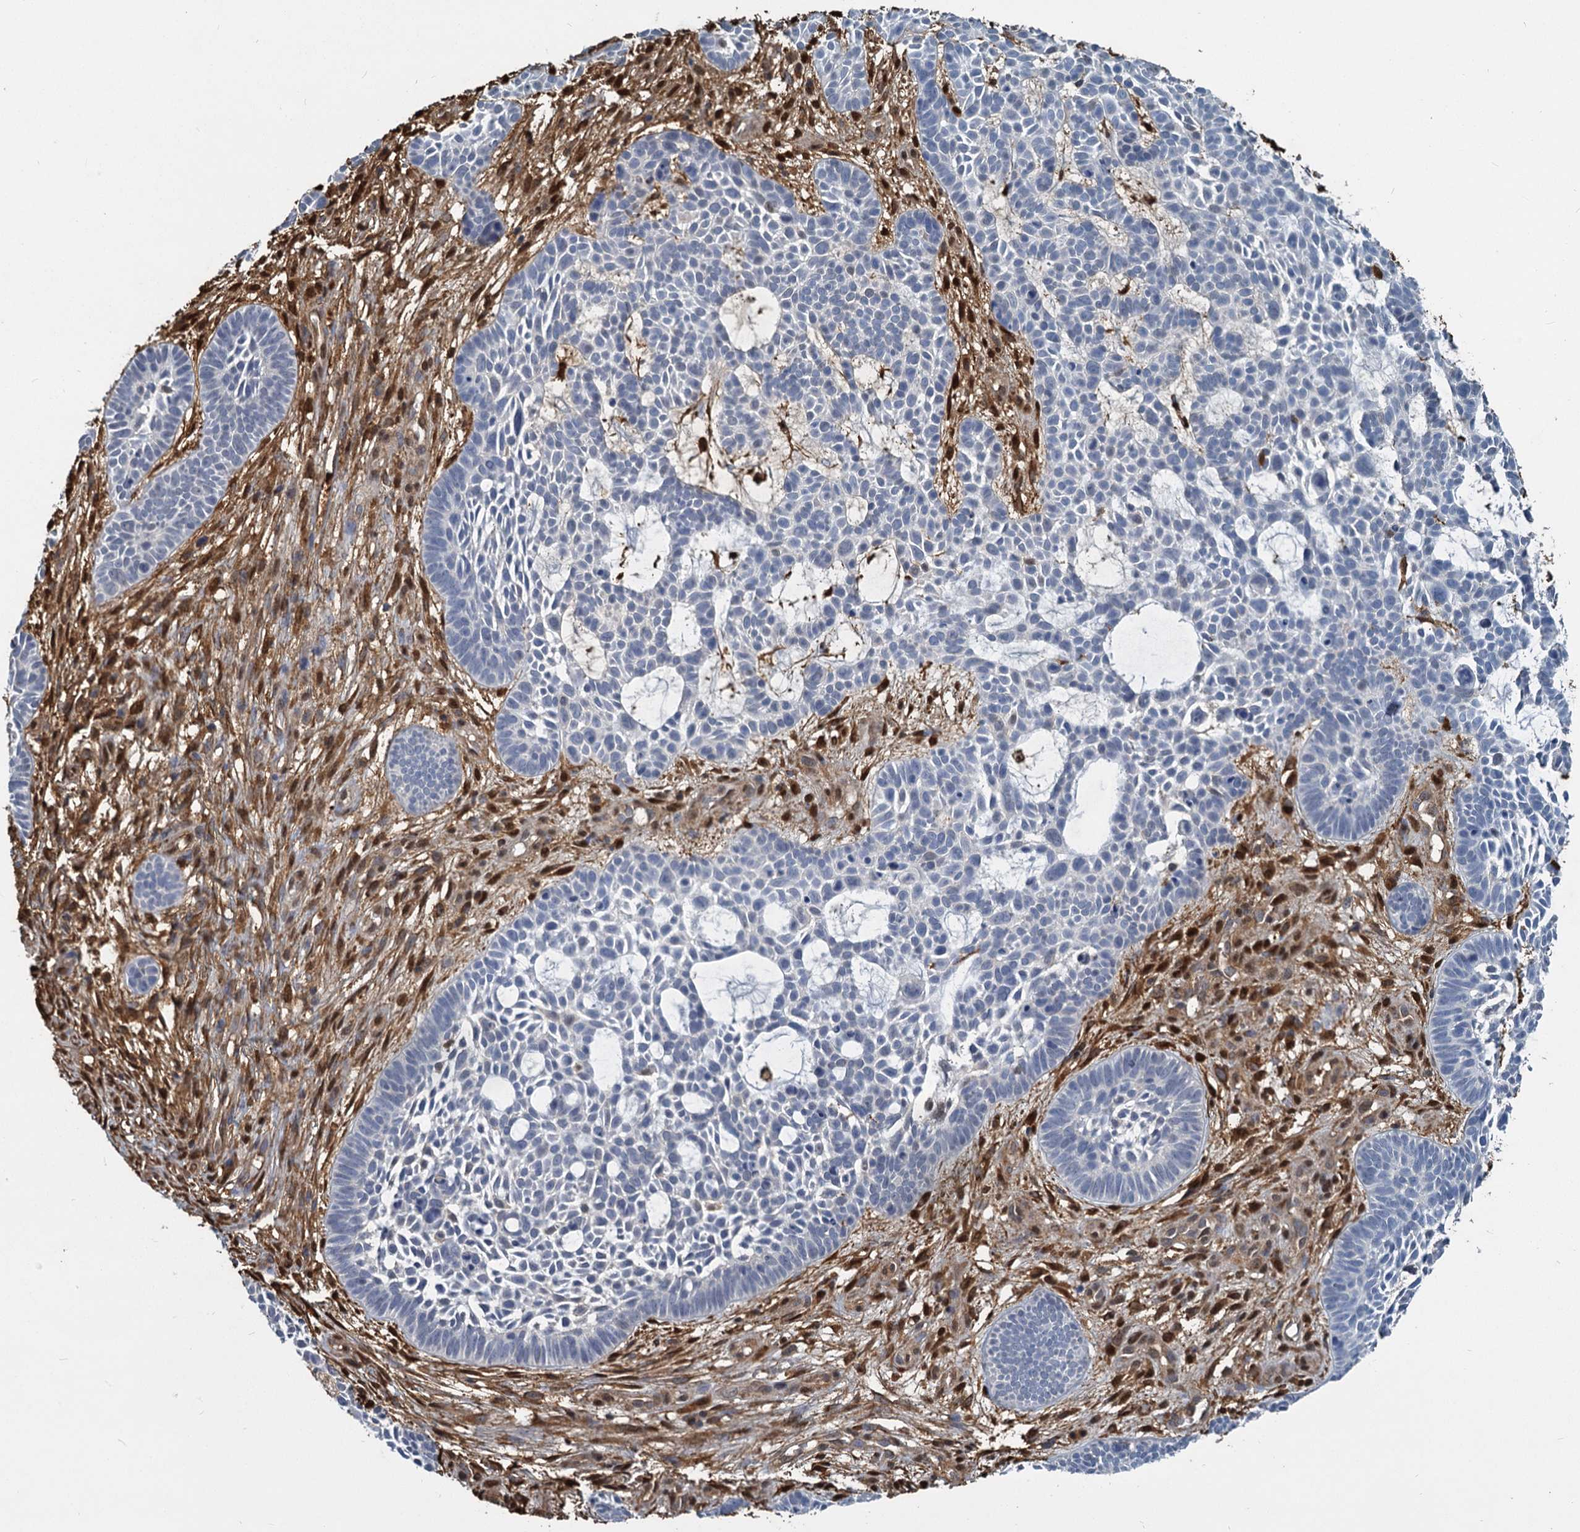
{"staining": {"intensity": "negative", "quantity": "none", "location": "none"}, "tissue": "skin cancer", "cell_type": "Tumor cells", "image_type": "cancer", "snomed": [{"axis": "morphology", "description": "Basal cell carcinoma"}, {"axis": "topography", "description": "Skin"}], "caption": "This is an IHC photomicrograph of skin cancer. There is no positivity in tumor cells.", "gene": "S100A6", "patient": {"sex": "male", "age": 89}}